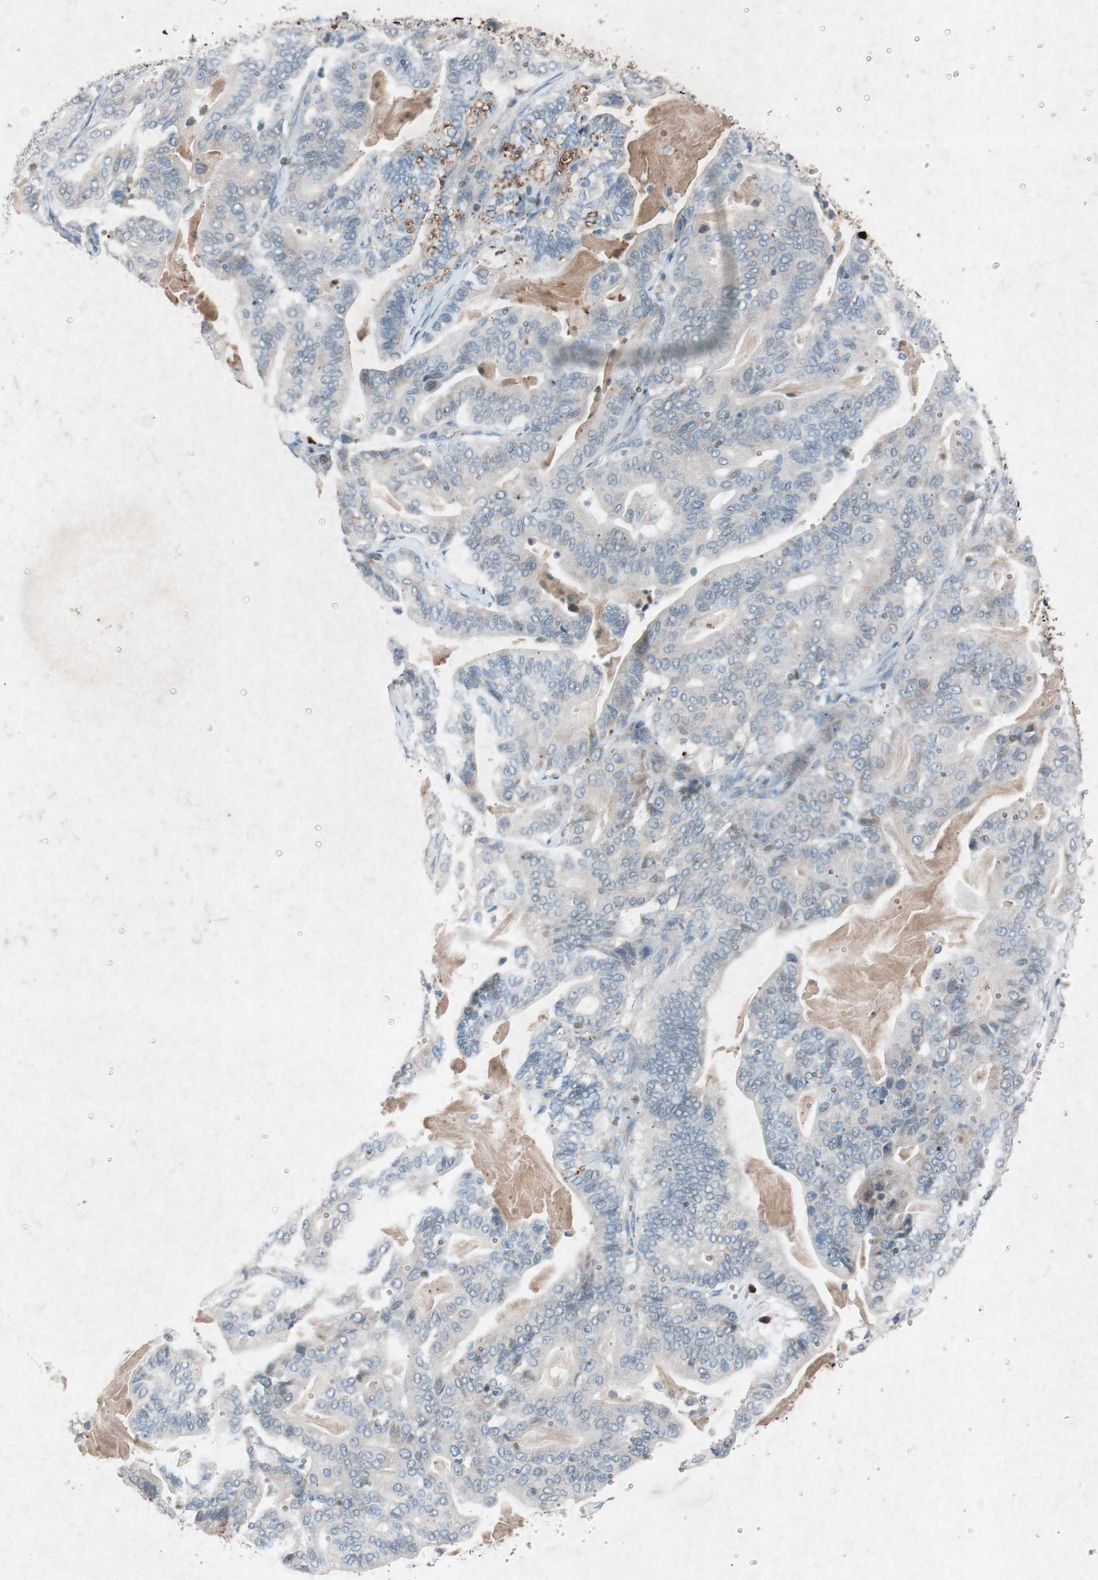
{"staining": {"intensity": "moderate", "quantity": "<25%", "location": "cytoplasmic/membranous"}, "tissue": "pancreatic cancer", "cell_type": "Tumor cells", "image_type": "cancer", "snomed": [{"axis": "morphology", "description": "Adenocarcinoma, NOS"}, {"axis": "topography", "description": "Pancreas"}], "caption": "A photomicrograph of pancreatic cancer (adenocarcinoma) stained for a protein shows moderate cytoplasmic/membranous brown staining in tumor cells. The protein is stained brown, and the nuclei are stained in blue (DAB (3,3'-diaminobenzidine) IHC with brightfield microscopy, high magnification).", "gene": "GRB7", "patient": {"sex": "male", "age": 63}}